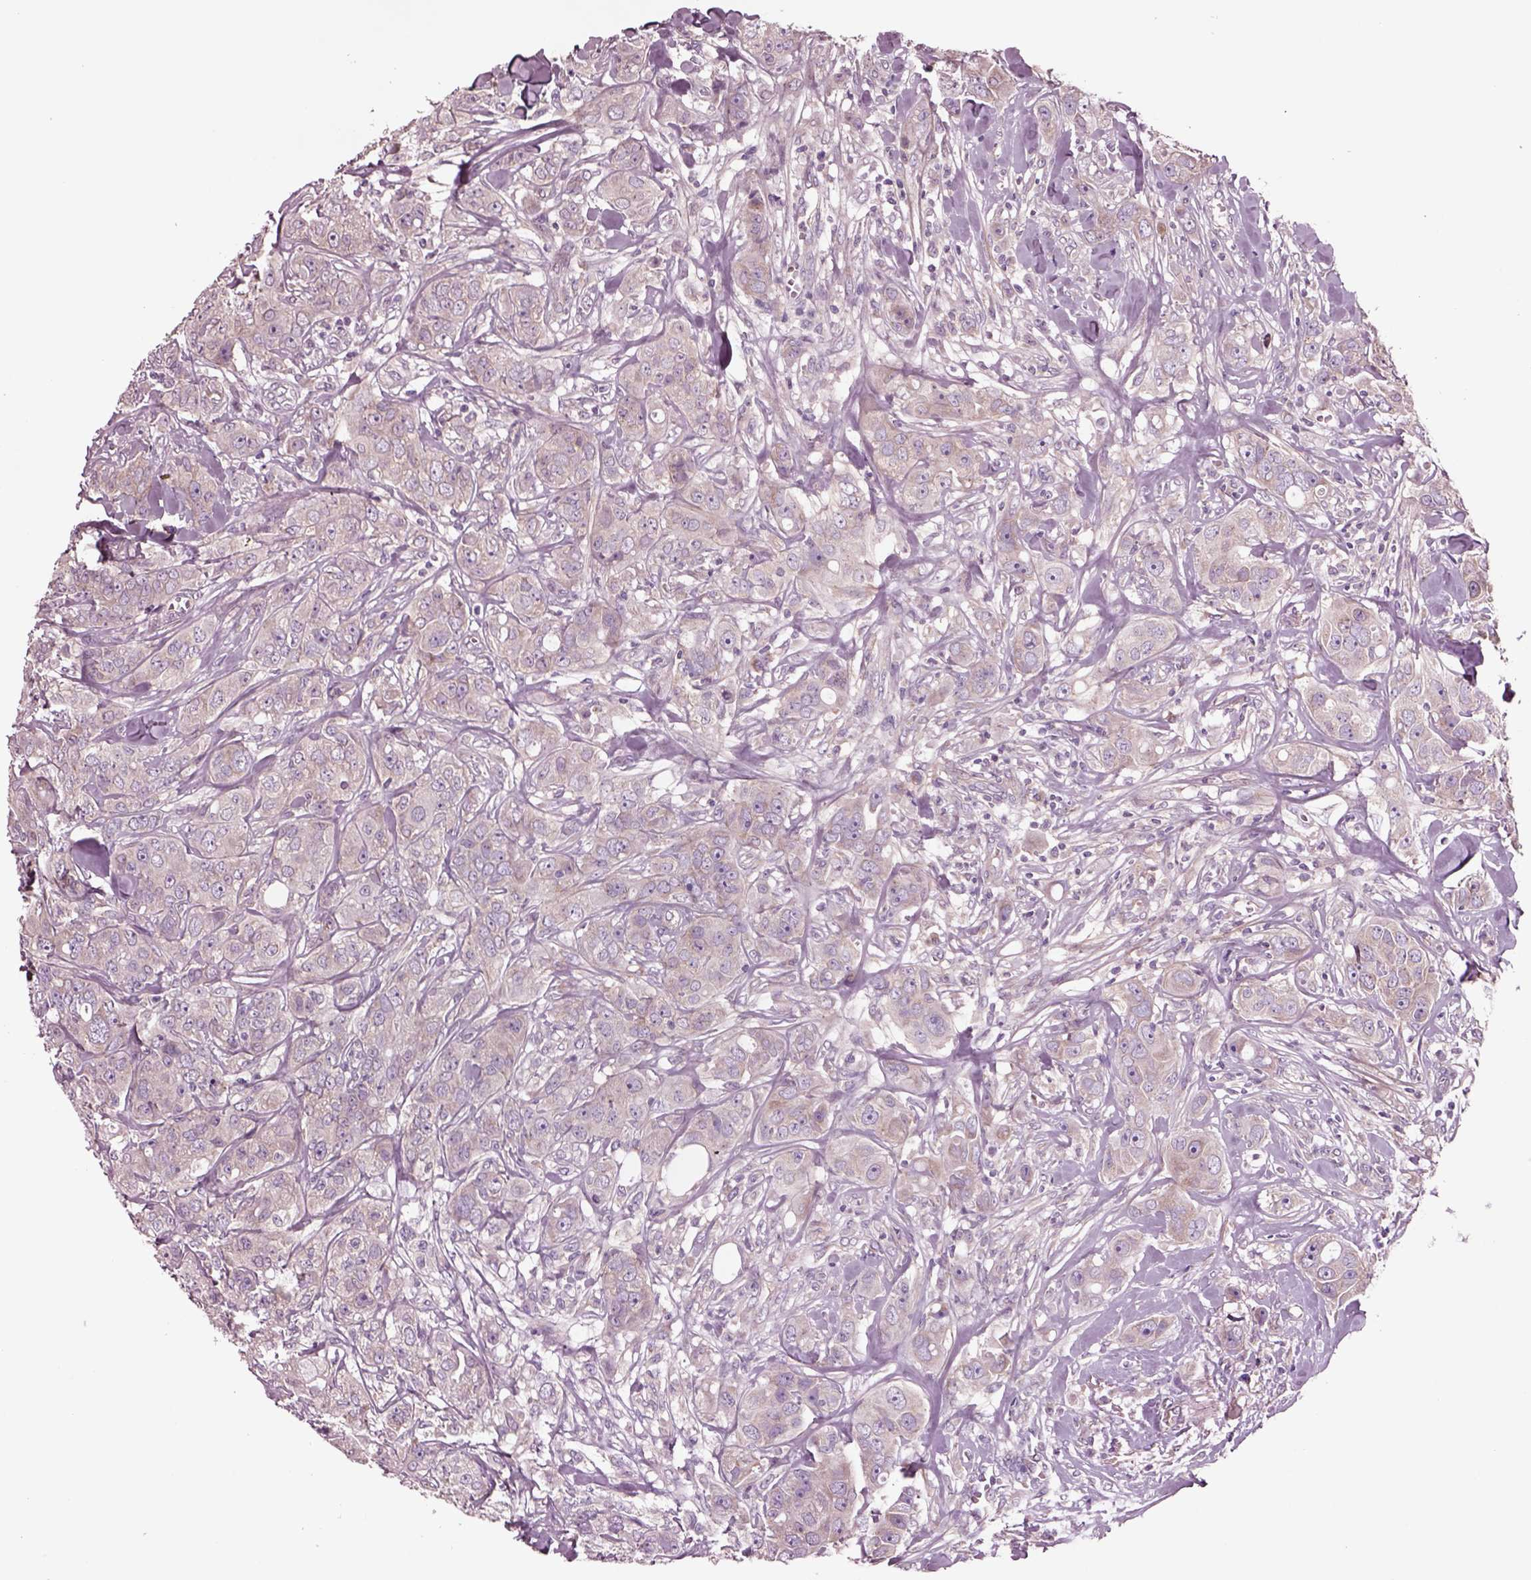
{"staining": {"intensity": "weak", "quantity": "<25%", "location": "cytoplasmic/membranous"}, "tissue": "breast cancer", "cell_type": "Tumor cells", "image_type": "cancer", "snomed": [{"axis": "morphology", "description": "Duct carcinoma"}, {"axis": "topography", "description": "Breast"}], "caption": "Immunohistochemistry (IHC) image of neoplastic tissue: human breast invasive ductal carcinoma stained with DAB (3,3'-diaminobenzidine) shows no significant protein positivity in tumor cells.", "gene": "SEC23A", "patient": {"sex": "female", "age": 43}}